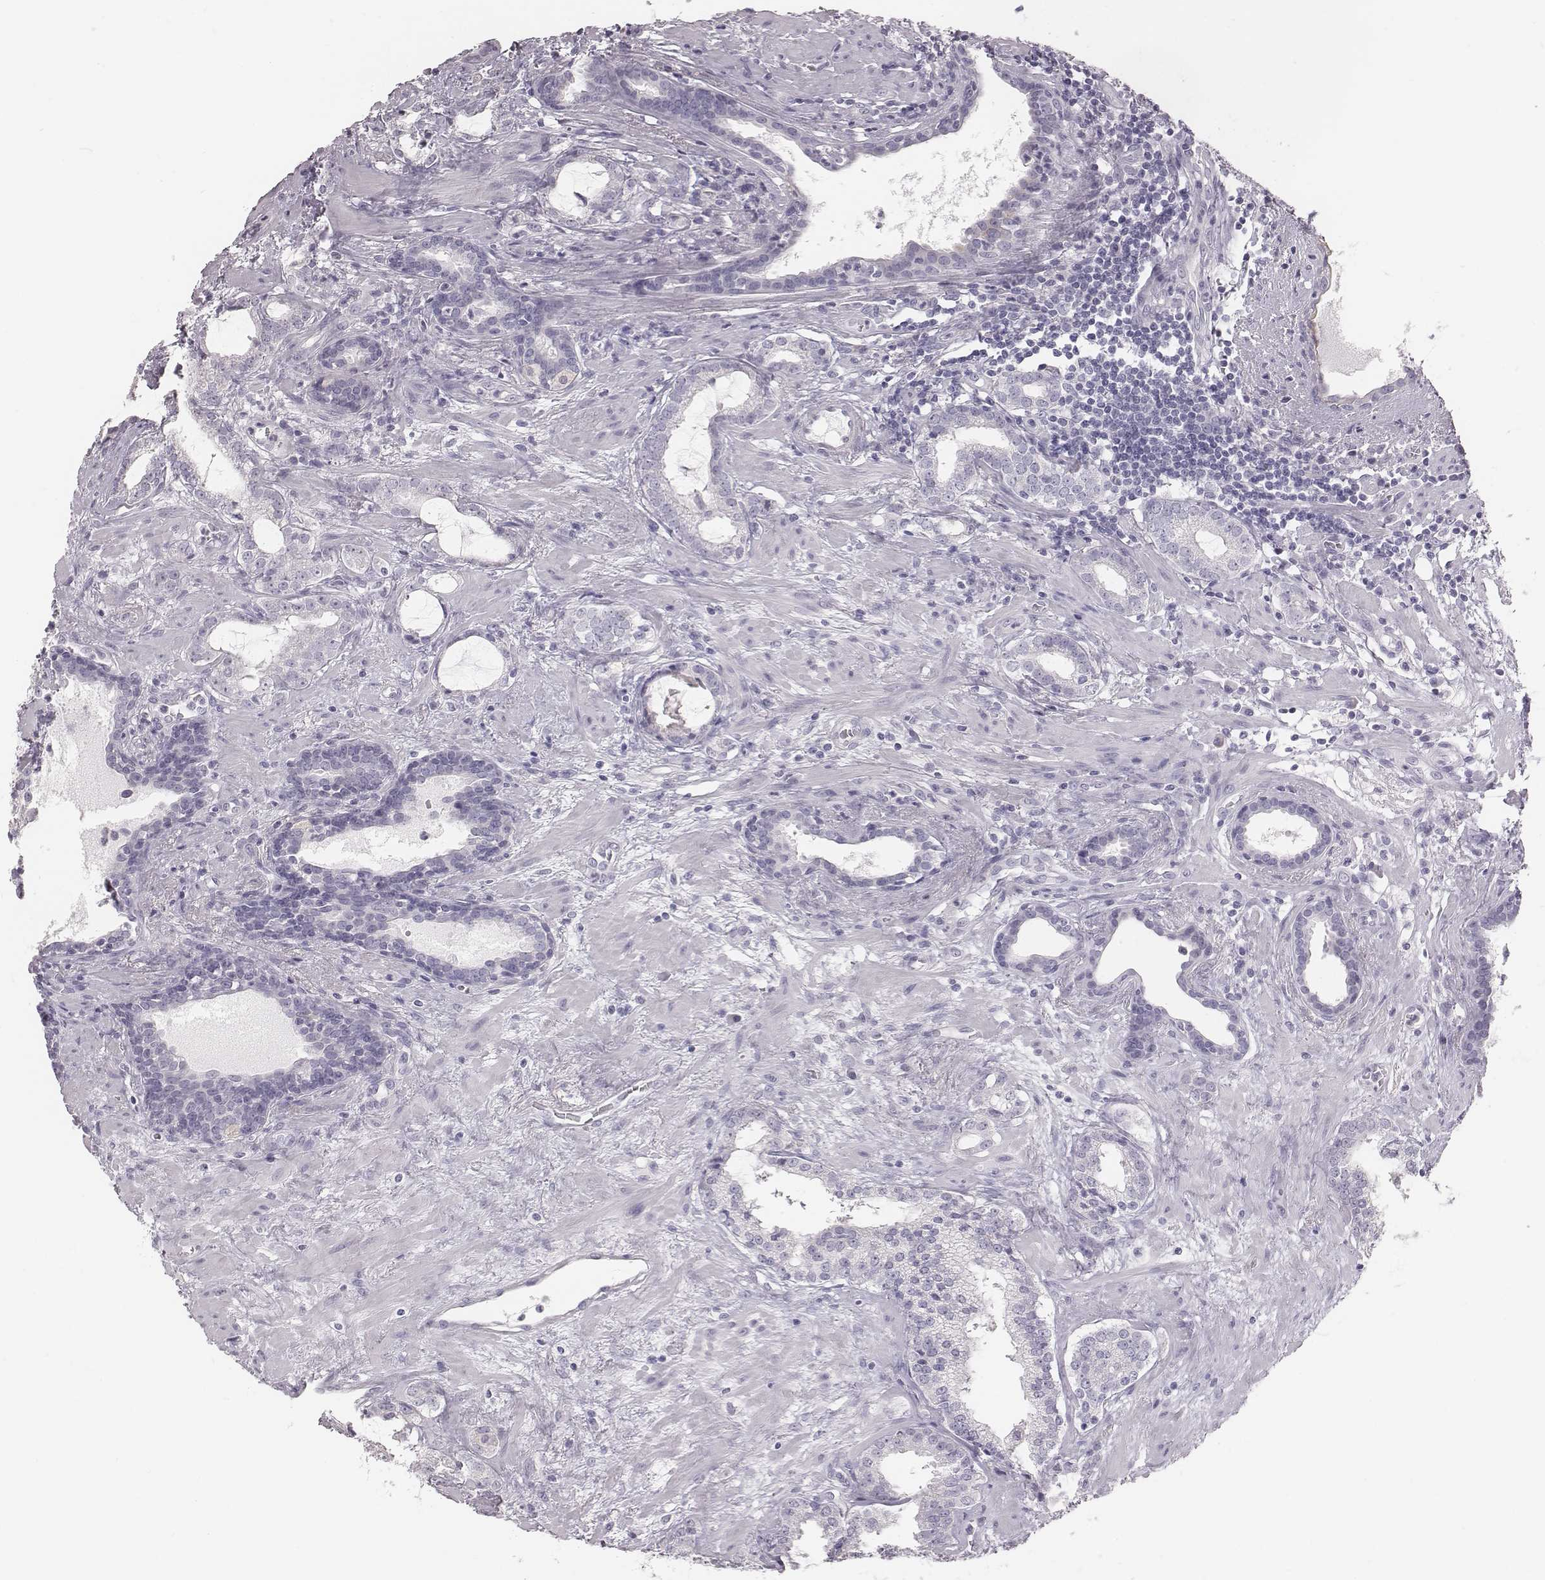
{"staining": {"intensity": "negative", "quantity": "none", "location": "none"}, "tissue": "prostate cancer", "cell_type": "Tumor cells", "image_type": "cancer", "snomed": [{"axis": "morphology", "description": "Adenocarcinoma, NOS"}, {"axis": "topography", "description": "Prostate"}], "caption": "IHC photomicrograph of neoplastic tissue: human prostate cancer stained with DAB (3,3'-diaminobenzidine) displays no significant protein expression in tumor cells.", "gene": "C6orf58", "patient": {"sex": "male", "age": 66}}